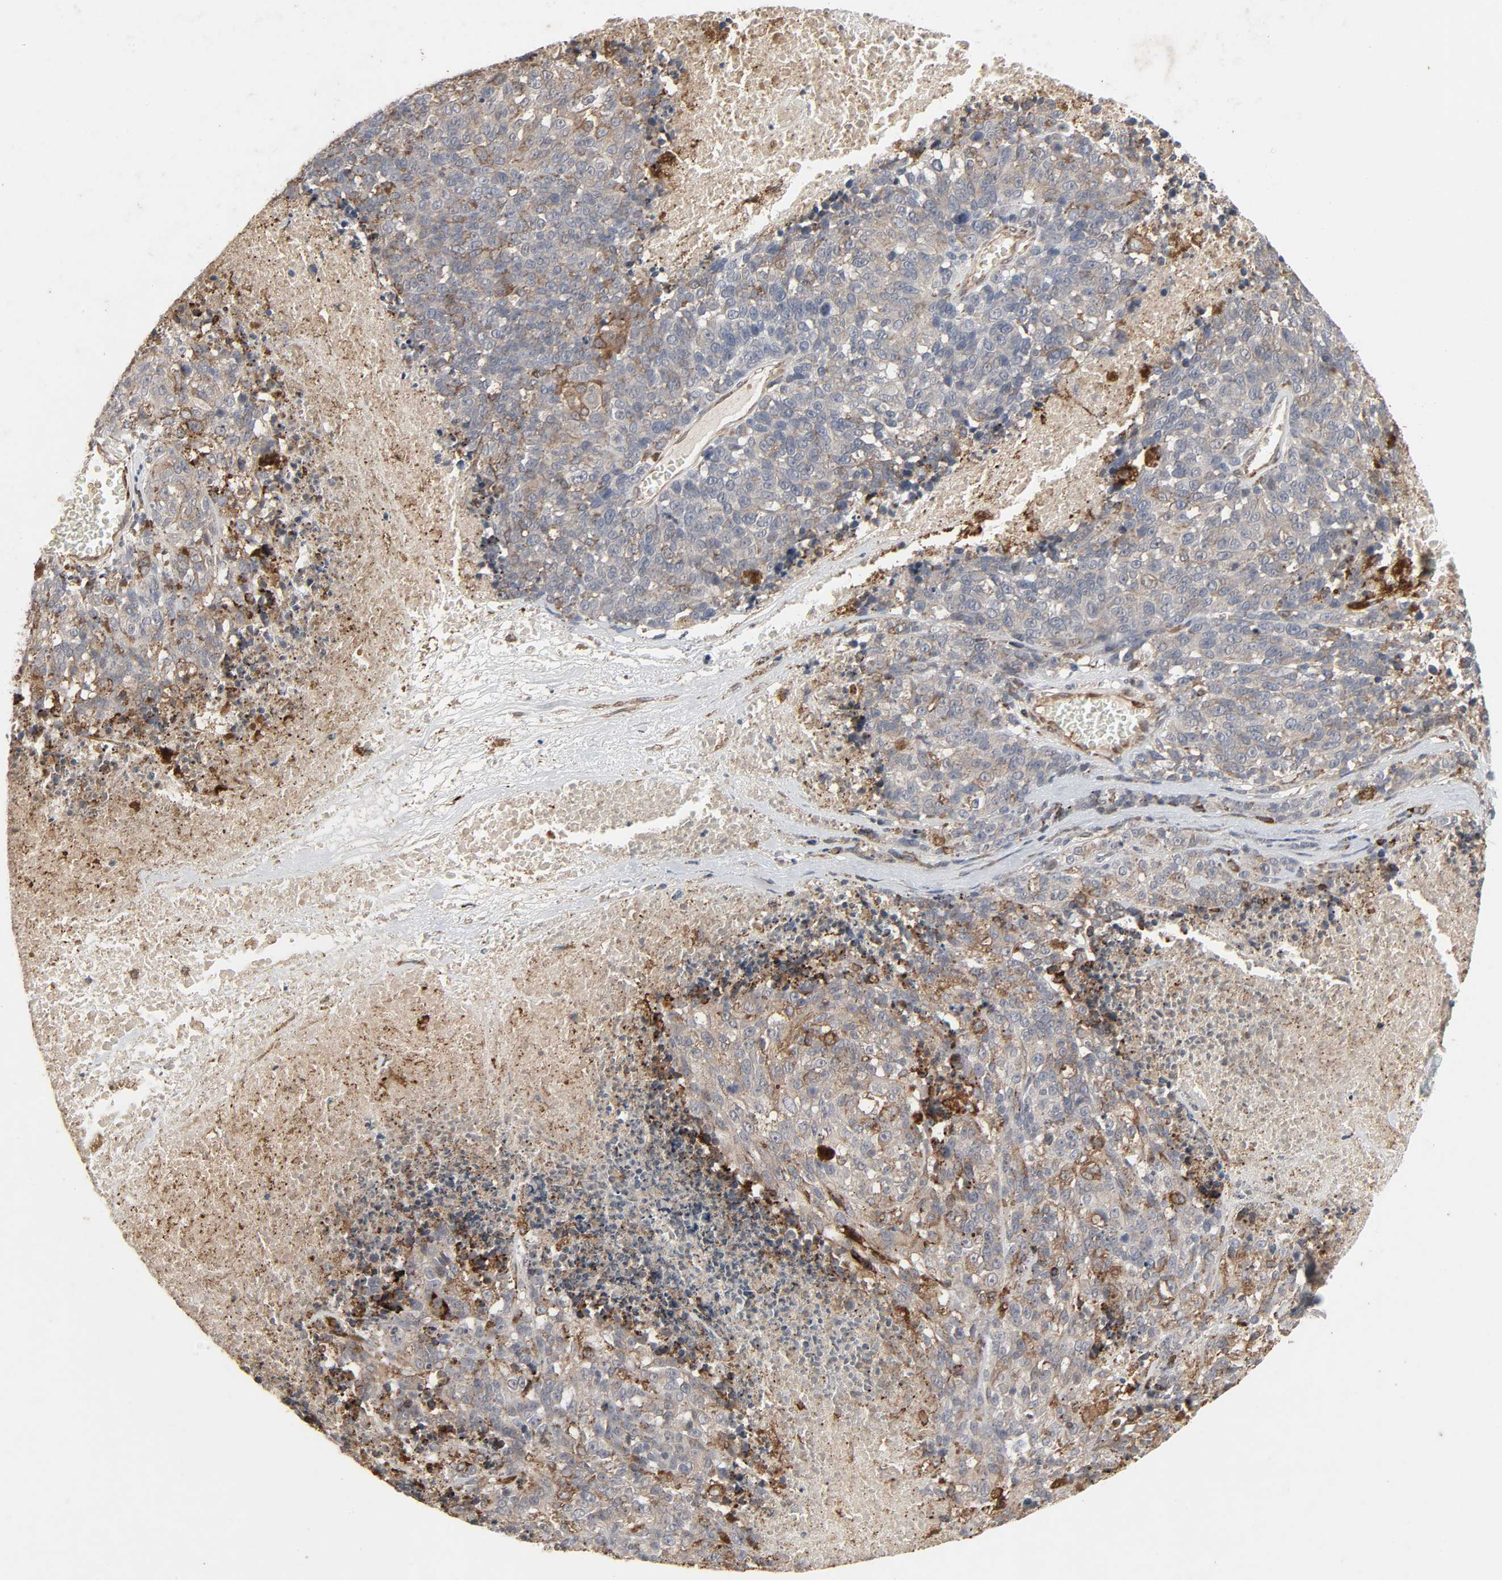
{"staining": {"intensity": "weak", "quantity": ">75%", "location": "cytoplasmic/membranous"}, "tissue": "melanoma", "cell_type": "Tumor cells", "image_type": "cancer", "snomed": [{"axis": "morphology", "description": "Malignant melanoma, Metastatic site"}, {"axis": "topography", "description": "Cerebral cortex"}], "caption": "Tumor cells show low levels of weak cytoplasmic/membranous positivity in about >75% of cells in malignant melanoma (metastatic site). (DAB IHC, brown staining for protein, blue staining for nuclei).", "gene": "ADCY4", "patient": {"sex": "female", "age": 52}}